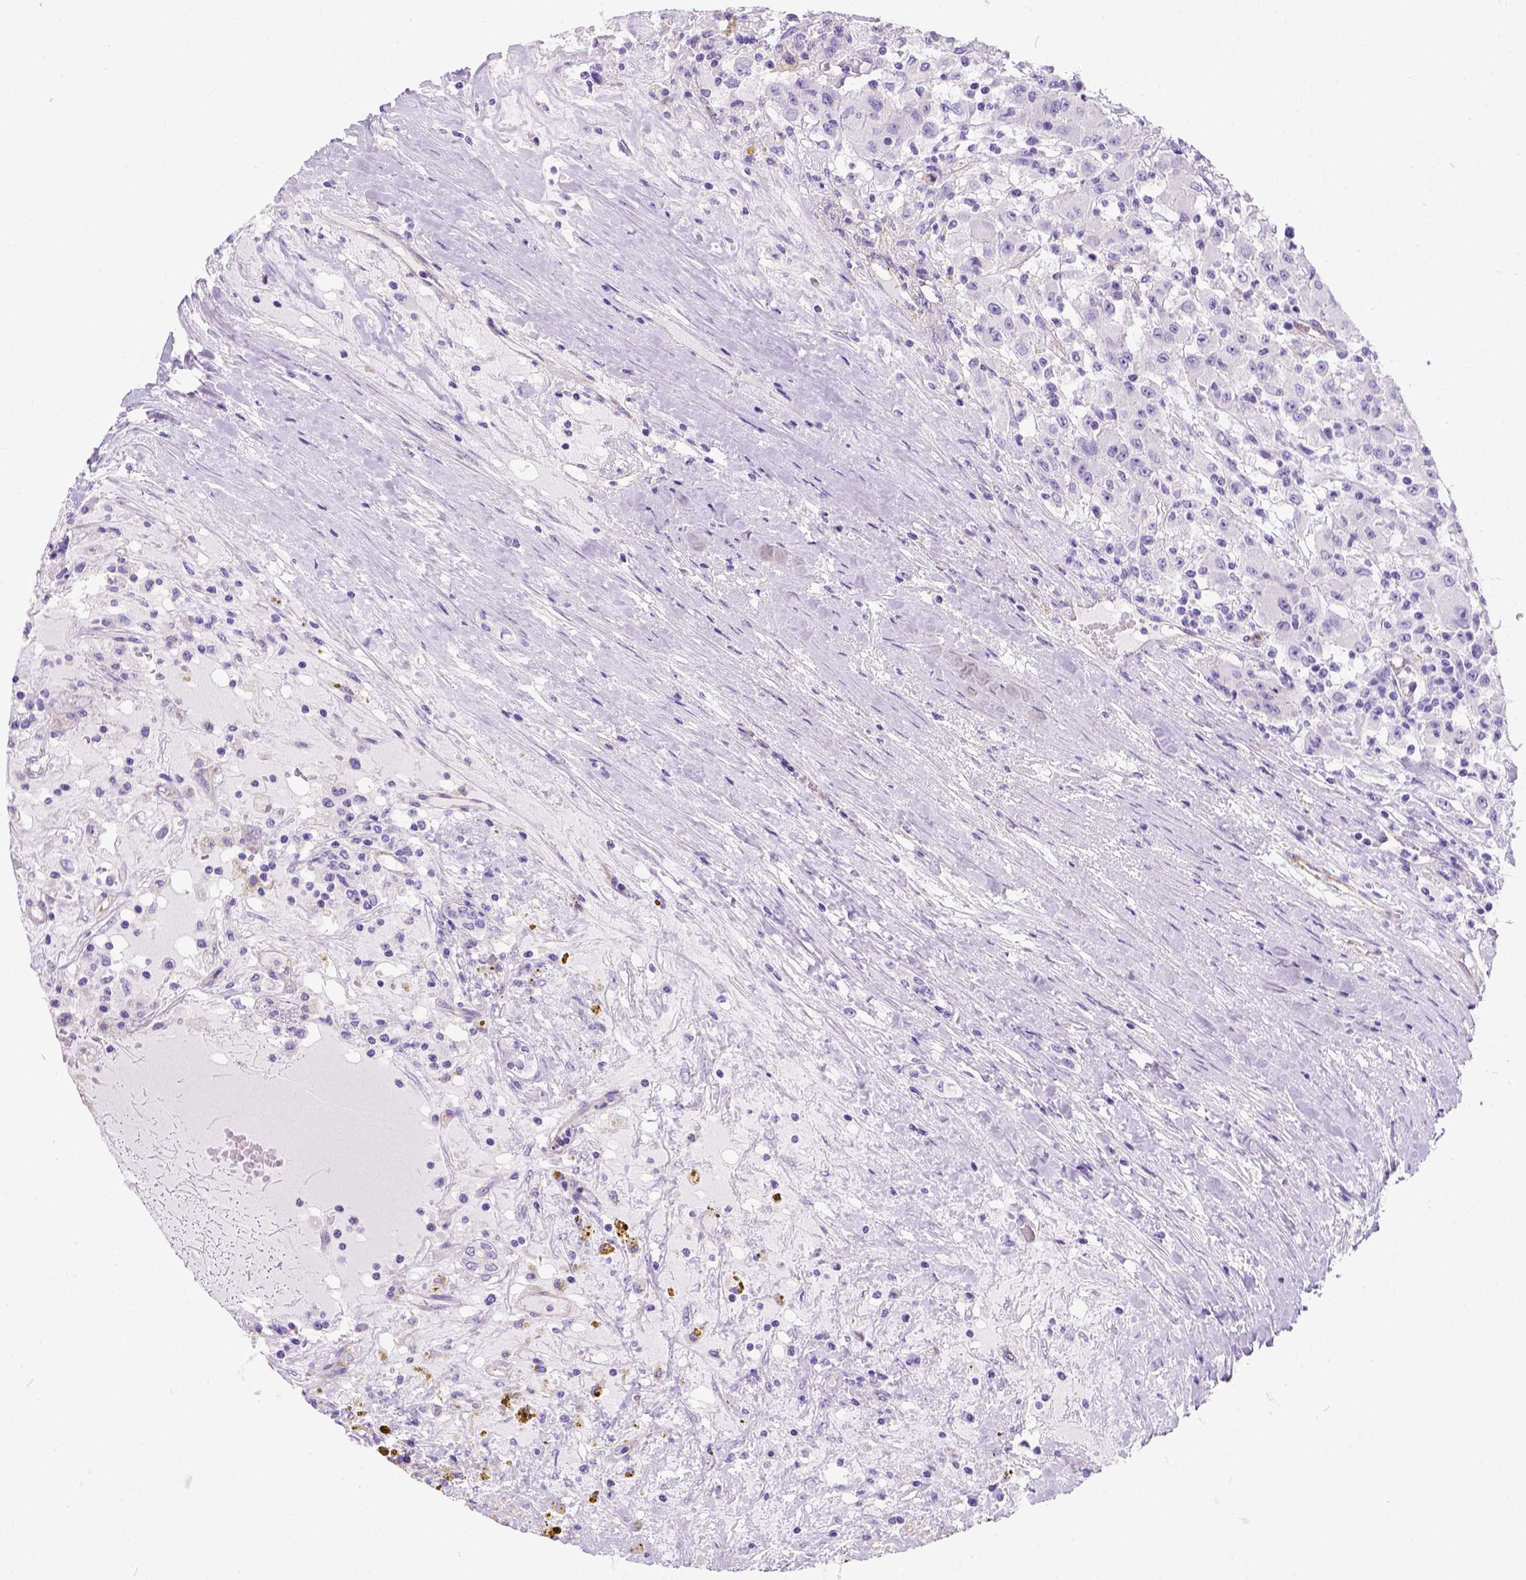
{"staining": {"intensity": "negative", "quantity": "none", "location": "none"}, "tissue": "renal cancer", "cell_type": "Tumor cells", "image_type": "cancer", "snomed": [{"axis": "morphology", "description": "Adenocarcinoma, NOS"}, {"axis": "topography", "description": "Kidney"}], "caption": "The immunohistochemistry (IHC) image has no significant expression in tumor cells of renal cancer tissue.", "gene": "PHF7", "patient": {"sex": "female", "age": 67}}